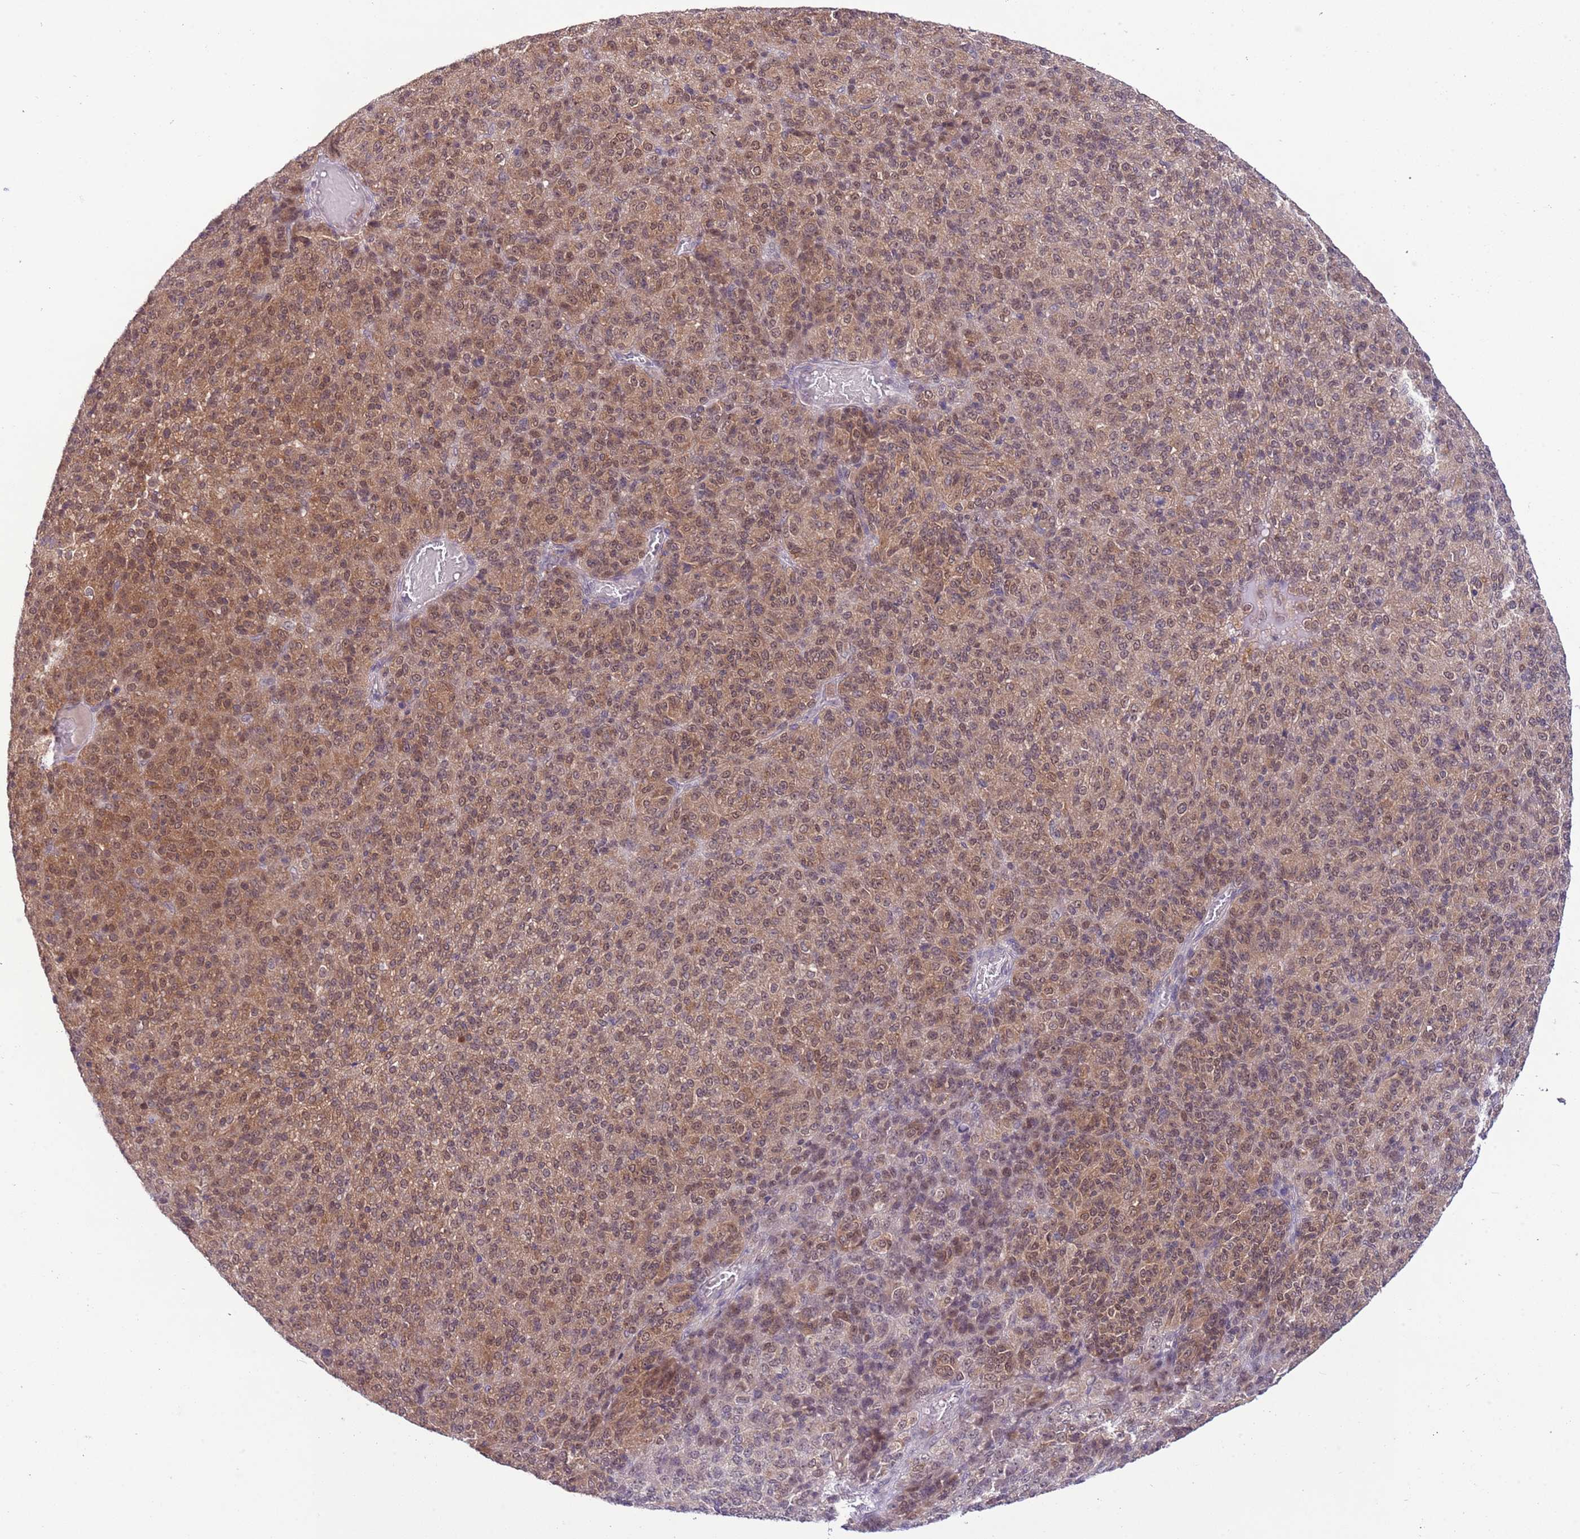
{"staining": {"intensity": "moderate", "quantity": ">75%", "location": "cytoplasmic/membranous,nuclear"}, "tissue": "melanoma", "cell_type": "Tumor cells", "image_type": "cancer", "snomed": [{"axis": "morphology", "description": "Malignant melanoma, Metastatic site"}, {"axis": "topography", "description": "Brain"}], "caption": "Immunohistochemistry (IHC) (DAB) staining of human melanoma reveals moderate cytoplasmic/membranous and nuclear protein staining in approximately >75% of tumor cells.", "gene": "GALK2", "patient": {"sex": "female", "age": 56}}